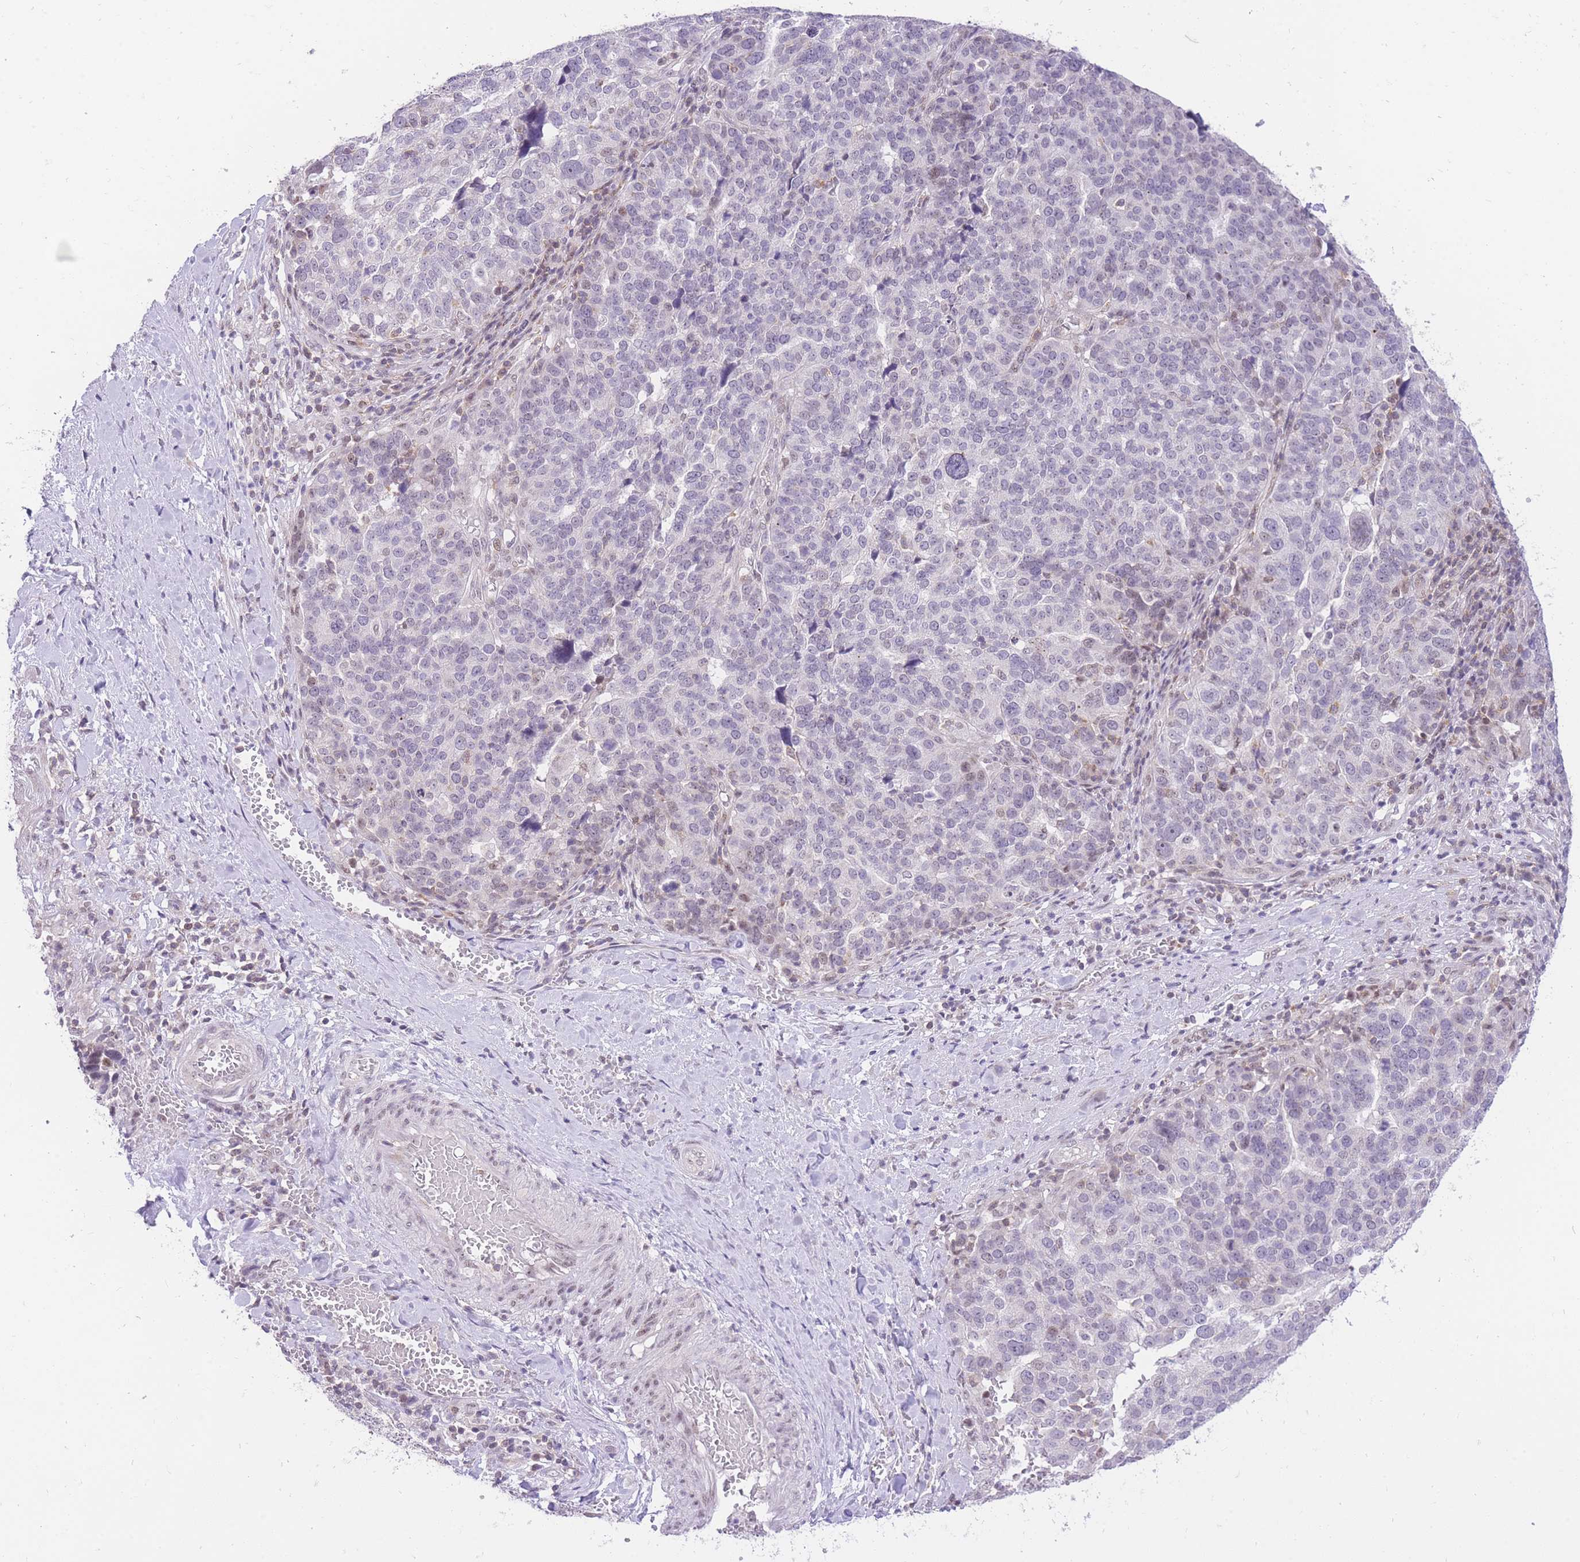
{"staining": {"intensity": "negative", "quantity": "none", "location": "none"}, "tissue": "ovarian cancer", "cell_type": "Tumor cells", "image_type": "cancer", "snomed": [{"axis": "morphology", "description": "Cystadenocarcinoma, serous, NOS"}, {"axis": "topography", "description": "Ovary"}], "caption": "This is an IHC histopathology image of human ovarian serous cystadenocarcinoma. There is no expression in tumor cells.", "gene": "STK39", "patient": {"sex": "female", "age": 59}}